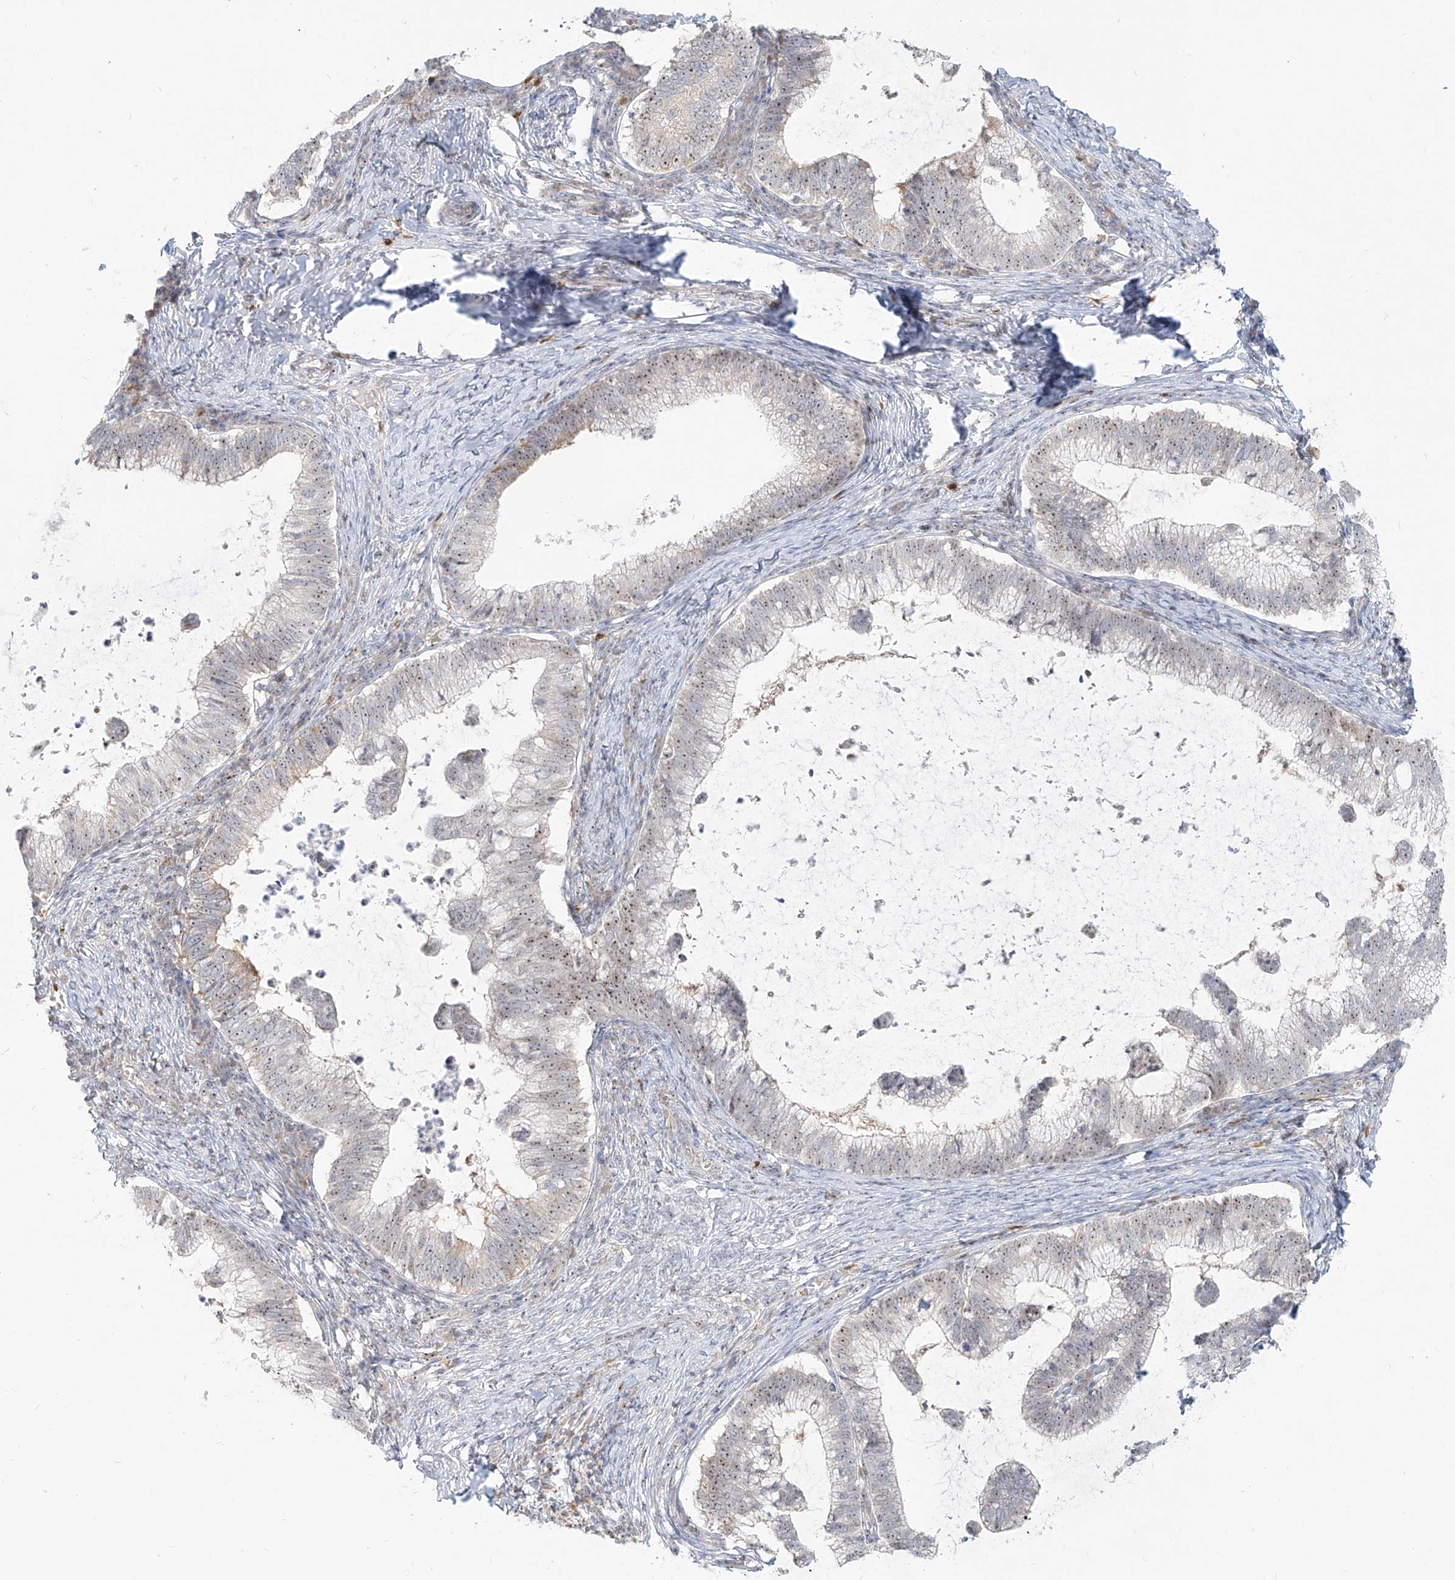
{"staining": {"intensity": "weak", "quantity": "25%-75%", "location": "nuclear"}, "tissue": "cervical cancer", "cell_type": "Tumor cells", "image_type": "cancer", "snomed": [{"axis": "morphology", "description": "Adenocarcinoma, NOS"}, {"axis": "topography", "description": "Cervix"}], "caption": "Brown immunohistochemical staining in cervical adenocarcinoma demonstrates weak nuclear staining in approximately 25%-75% of tumor cells.", "gene": "BYSL", "patient": {"sex": "female", "age": 36}}